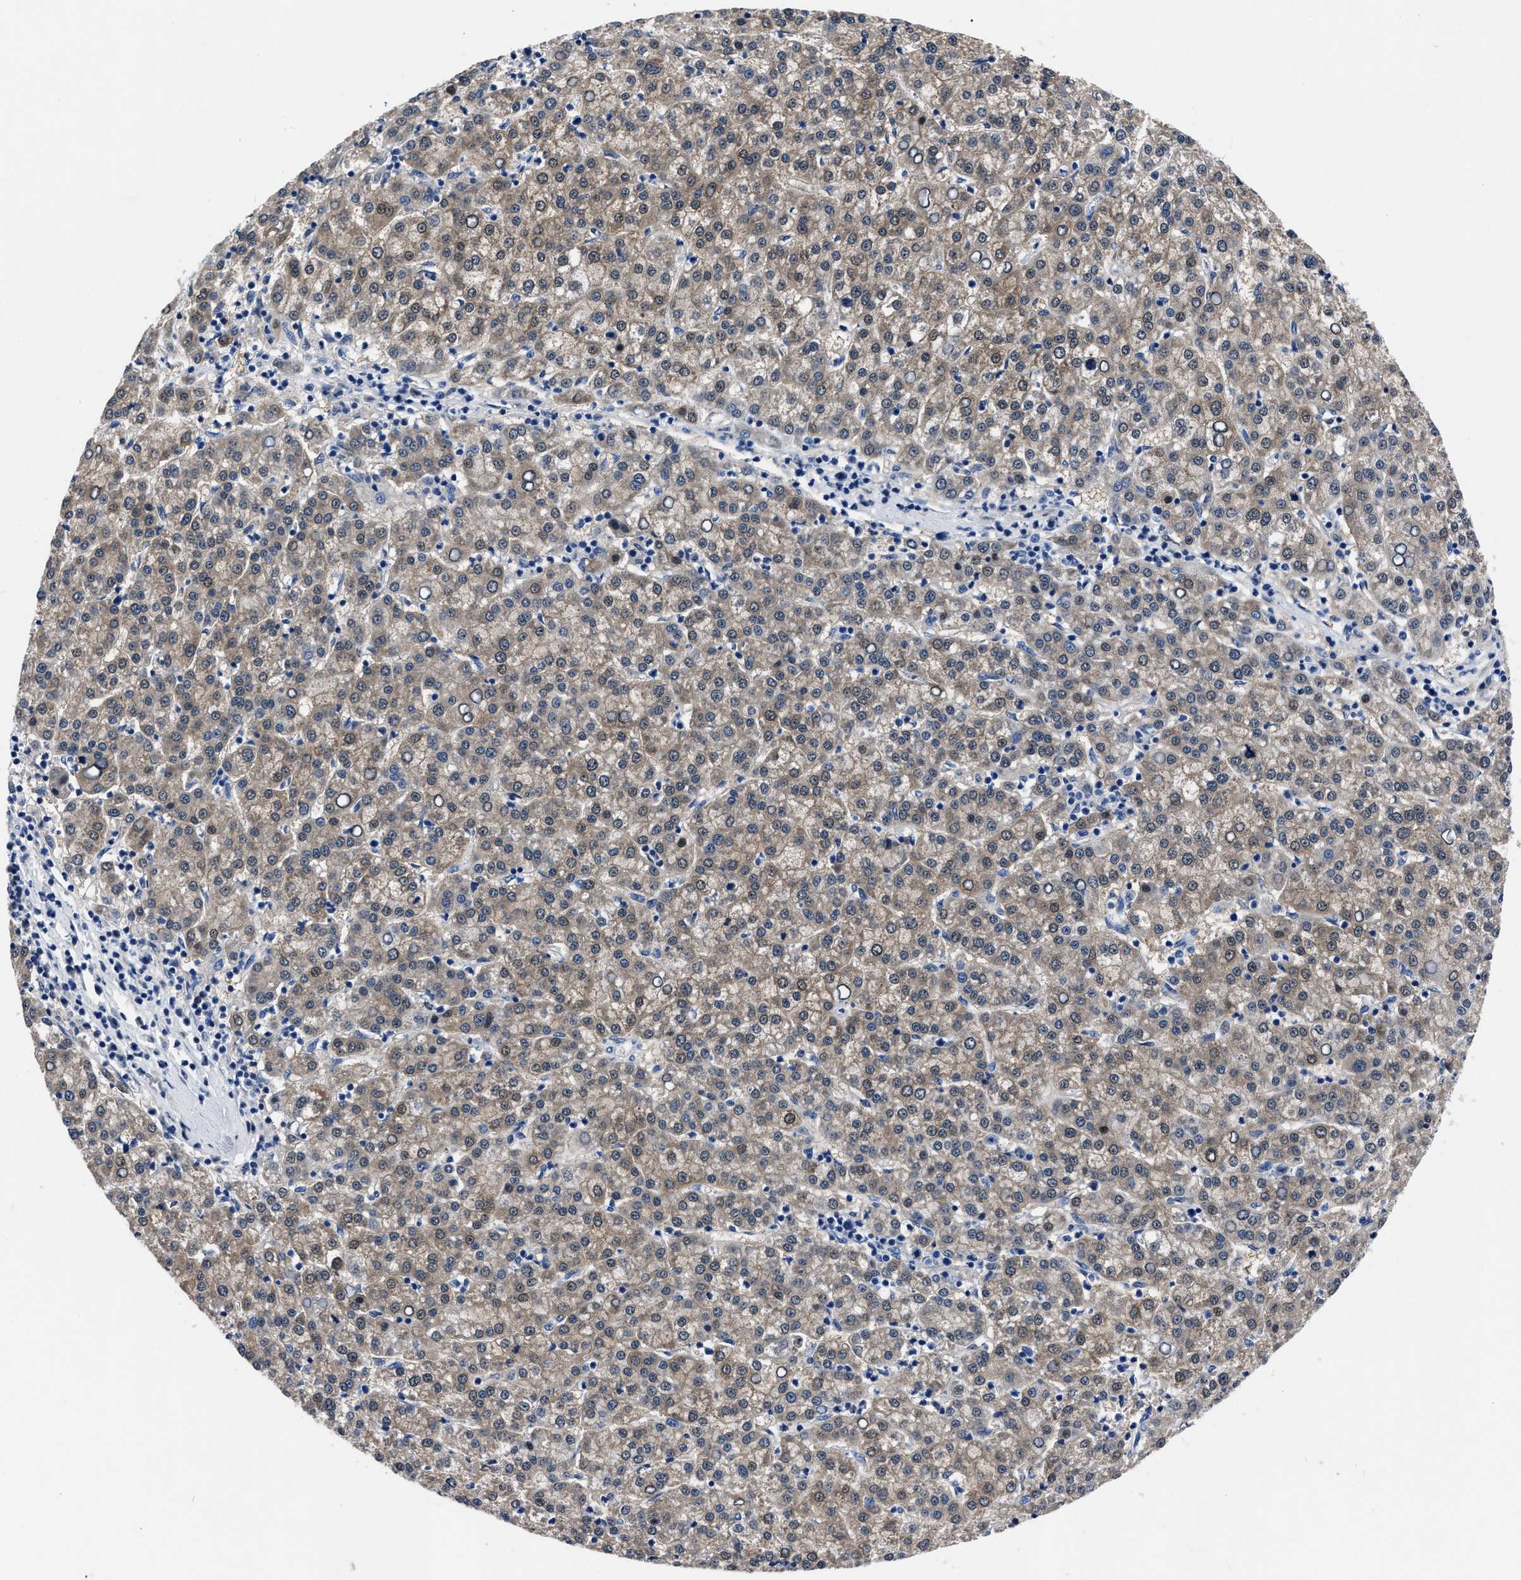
{"staining": {"intensity": "weak", "quantity": ">75%", "location": "cytoplasmic/membranous"}, "tissue": "liver cancer", "cell_type": "Tumor cells", "image_type": "cancer", "snomed": [{"axis": "morphology", "description": "Carcinoma, Hepatocellular, NOS"}, {"axis": "topography", "description": "Liver"}], "caption": "Hepatocellular carcinoma (liver) stained with DAB (3,3'-diaminobenzidine) immunohistochemistry (IHC) shows low levels of weak cytoplasmic/membranous staining in about >75% of tumor cells.", "gene": "OR10G3", "patient": {"sex": "female", "age": 58}}